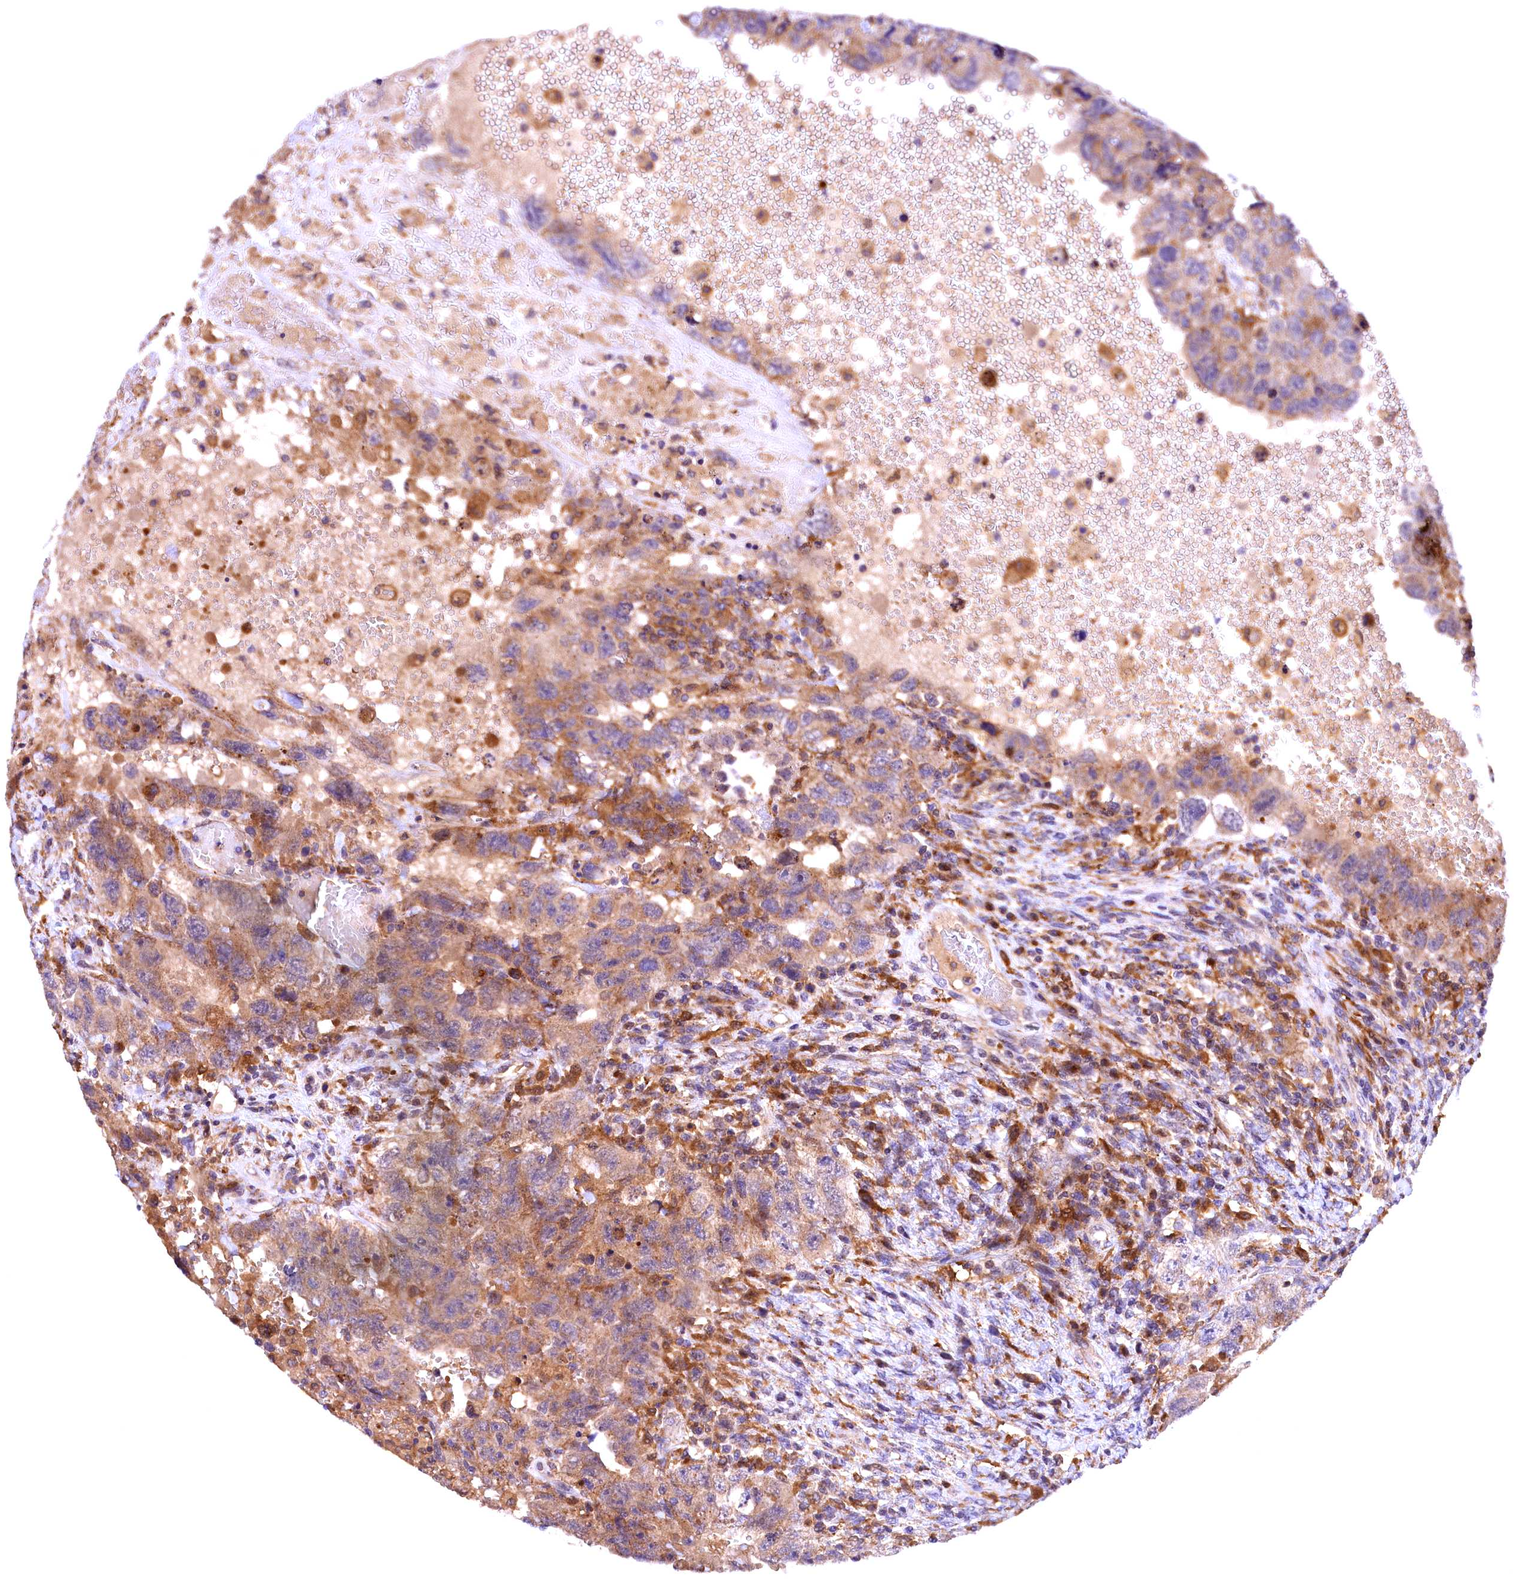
{"staining": {"intensity": "moderate", "quantity": ">75%", "location": "cytoplasmic/membranous"}, "tissue": "testis cancer", "cell_type": "Tumor cells", "image_type": "cancer", "snomed": [{"axis": "morphology", "description": "Carcinoma, Embryonal, NOS"}, {"axis": "topography", "description": "Testis"}], "caption": "Tumor cells display moderate cytoplasmic/membranous positivity in approximately >75% of cells in testis cancer. The staining is performed using DAB brown chromogen to label protein expression. The nuclei are counter-stained blue using hematoxylin.", "gene": "NAIP", "patient": {"sex": "male", "age": 26}}